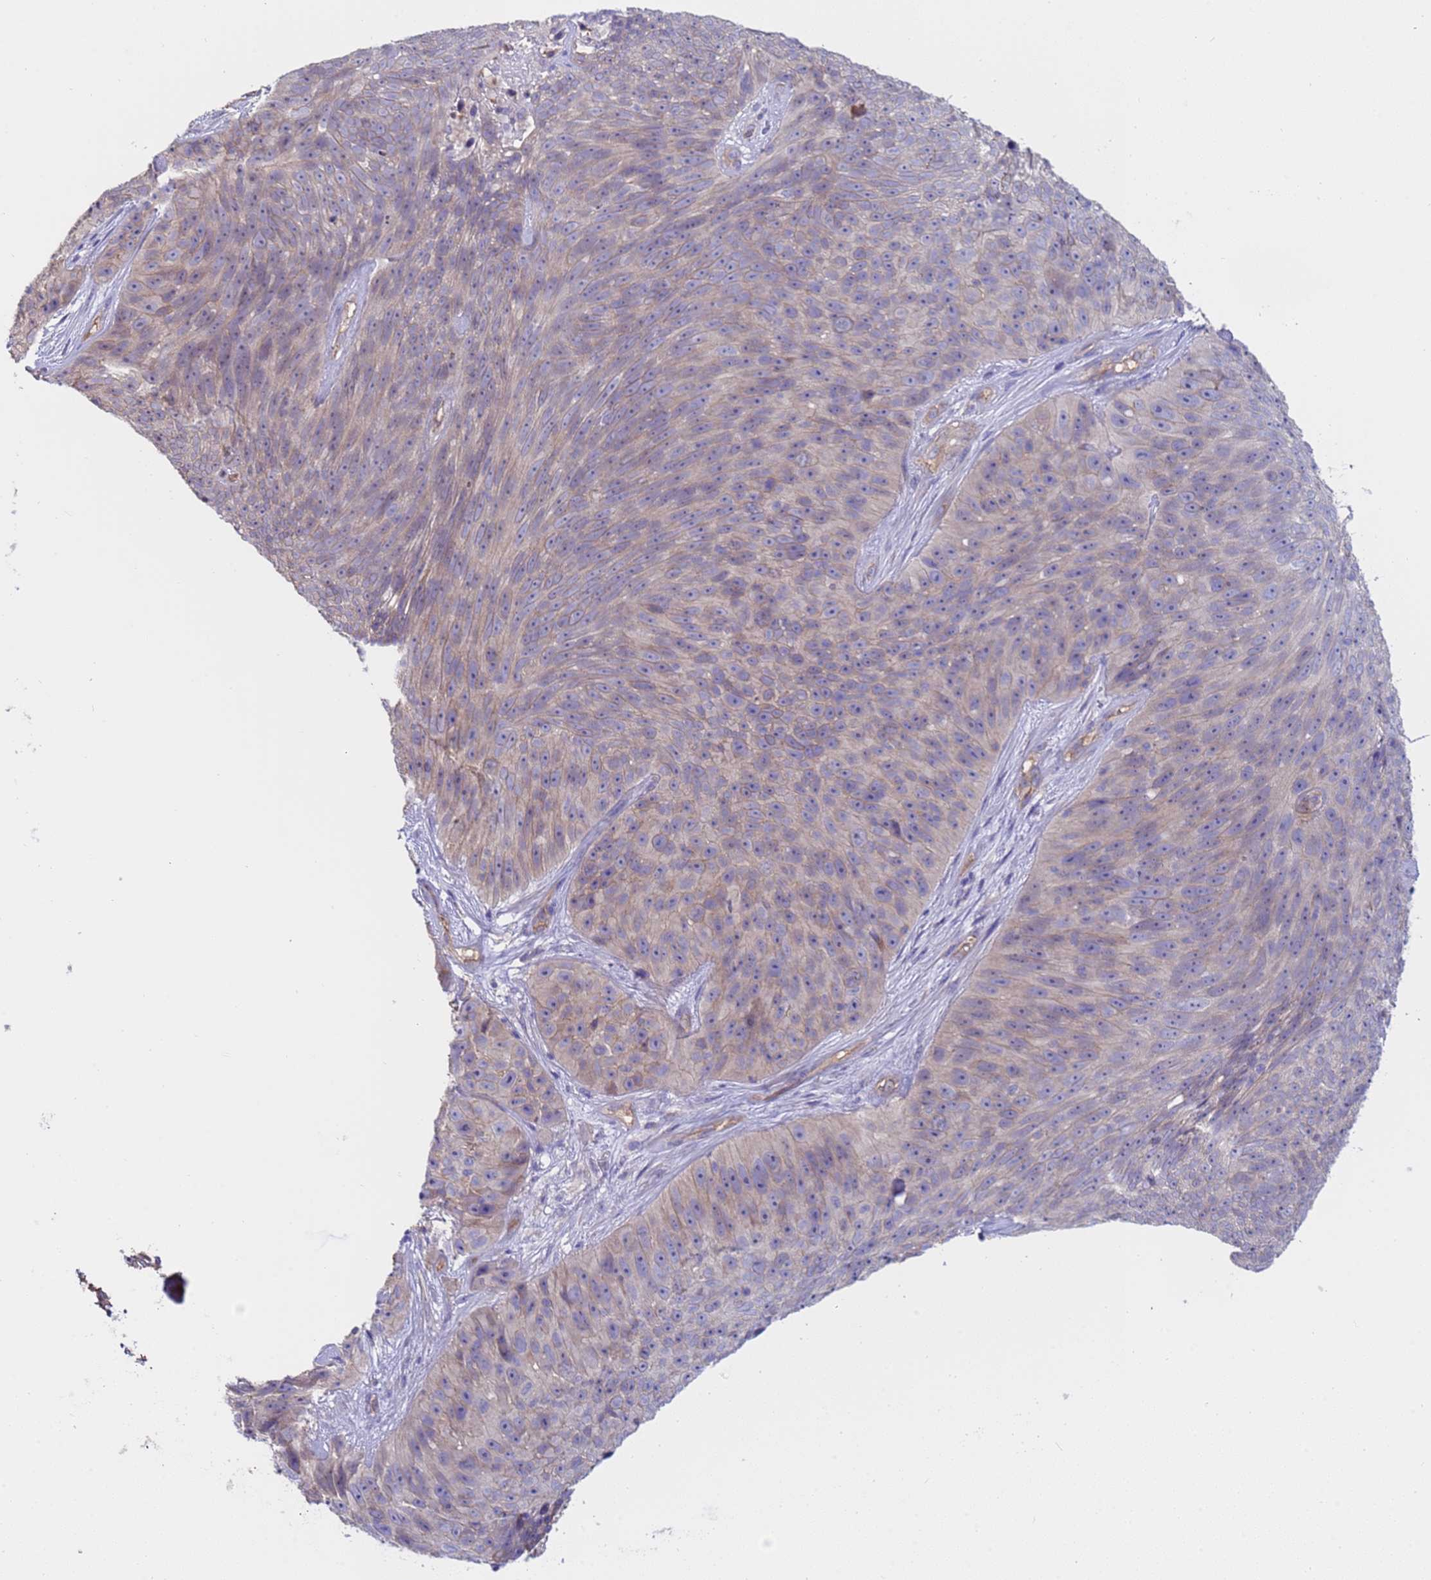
{"staining": {"intensity": "weak", "quantity": "25%-75%", "location": "cytoplasmic/membranous"}, "tissue": "skin cancer", "cell_type": "Tumor cells", "image_type": "cancer", "snomed": [{"axis": "morphology", "description": "Squamous cell carcinoma, NOS"}, {"axis": "topography", "description": "Skin"}], "caption": "Tumor cells show weak cytoplasmic/membranous staining in approximately 25%-75% of cells in skin cancer (squamous cell carcinoma). (IHC, brightfield microscopy, high magnification).", "gene": "ZNF248", "patient": {"sex": "female", "age": 87}}